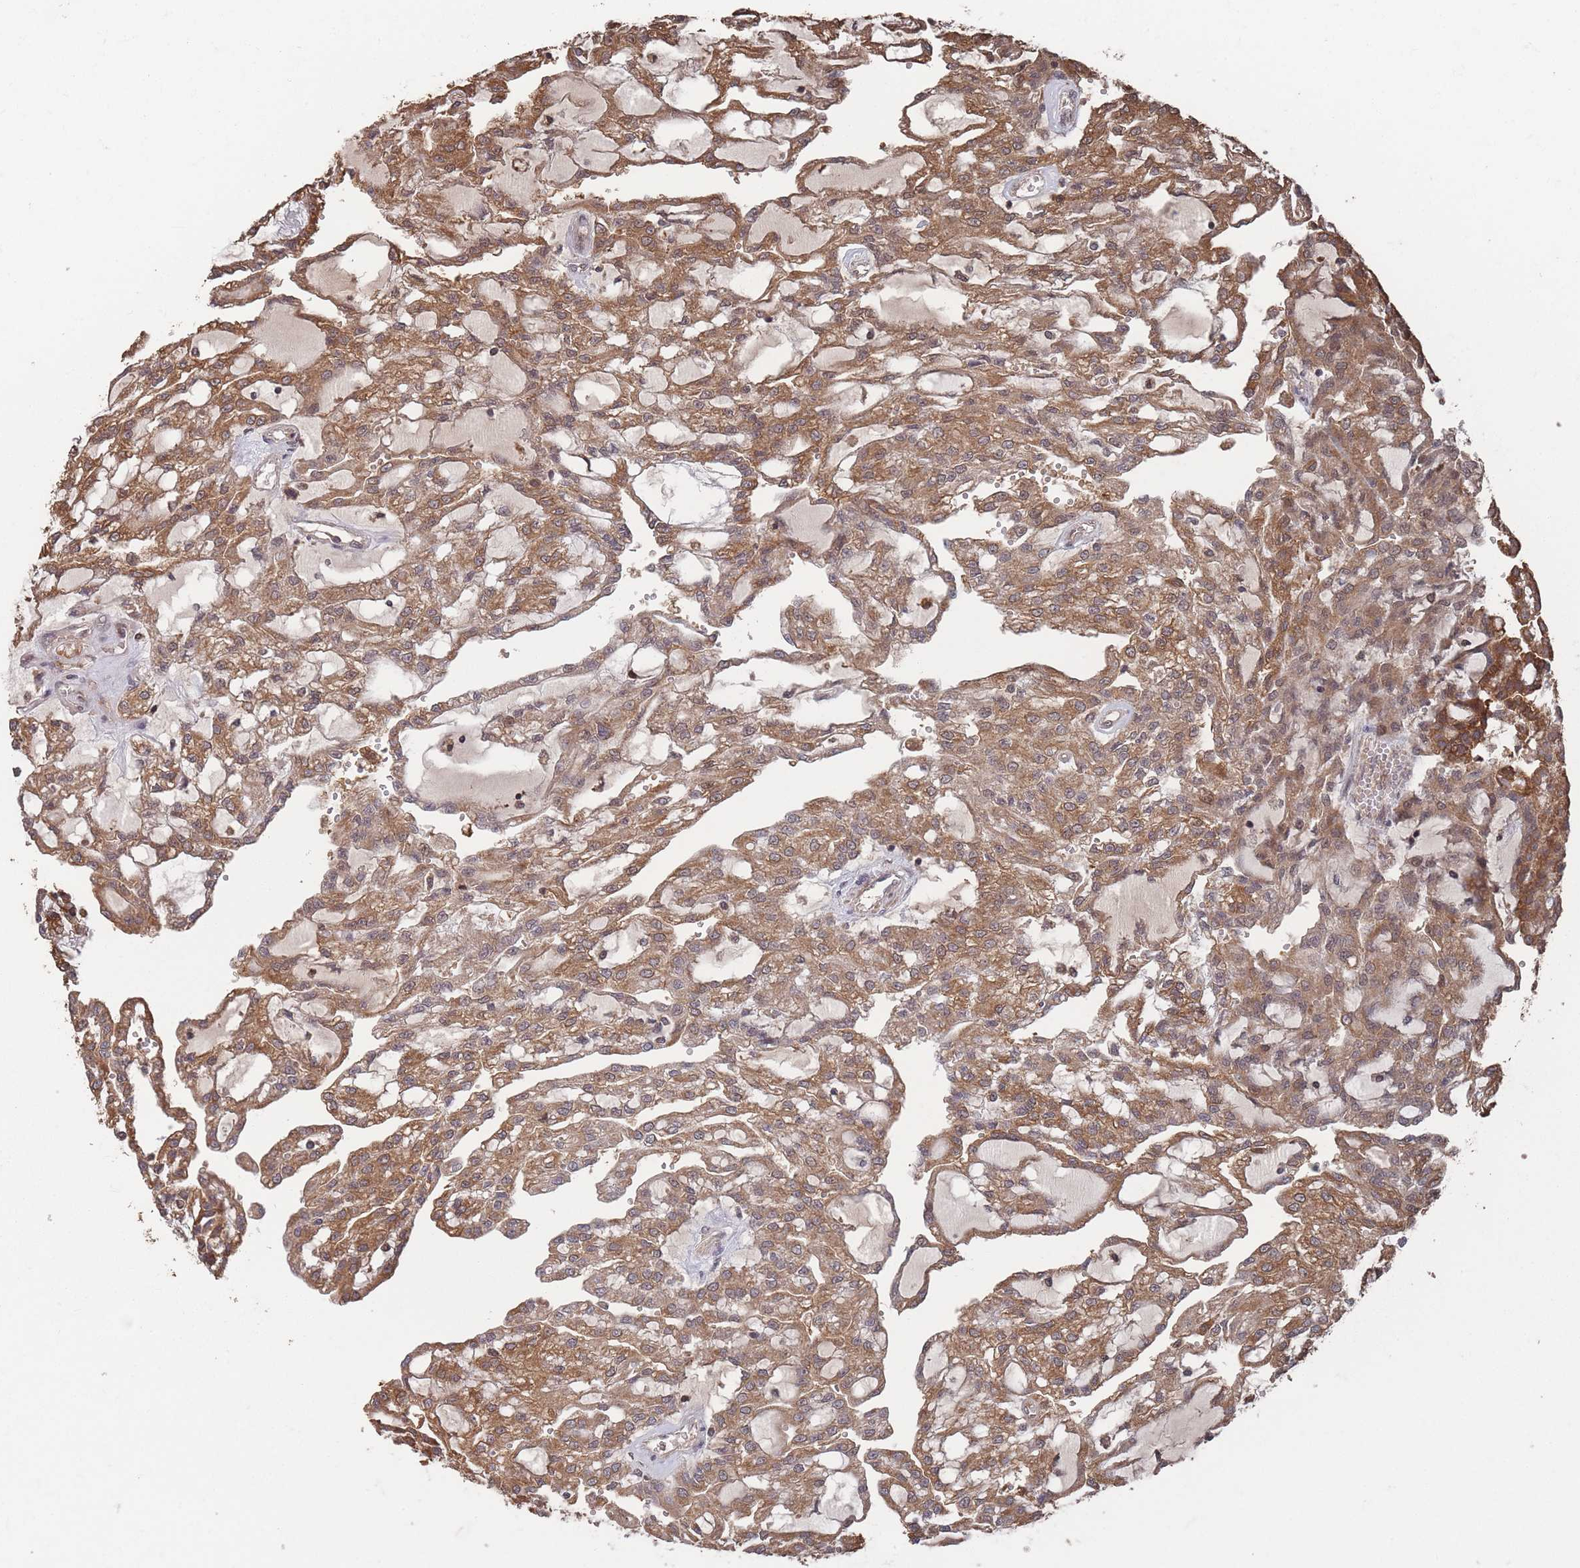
{"staining": {"intensity": "moderate", "quantity": ">75%", "location": "cytoplasmic/membranous"}, "tissue": "renal cancer", "cell_type": "Tumor cells", "image_type": "cancer", "snomed": [{"axis": "morphology", "description": "Adenocarcinoma, NOS"}, {"axis": "topography", "description": "Kidney"}], "caption": "Adenocarcinoma (renal) stained for a protein shows moderate cytoplasmic/membranous positivity in tumor cells.", "gene": "SF3B1", "patient": {"sex": "male", "age": 63}}